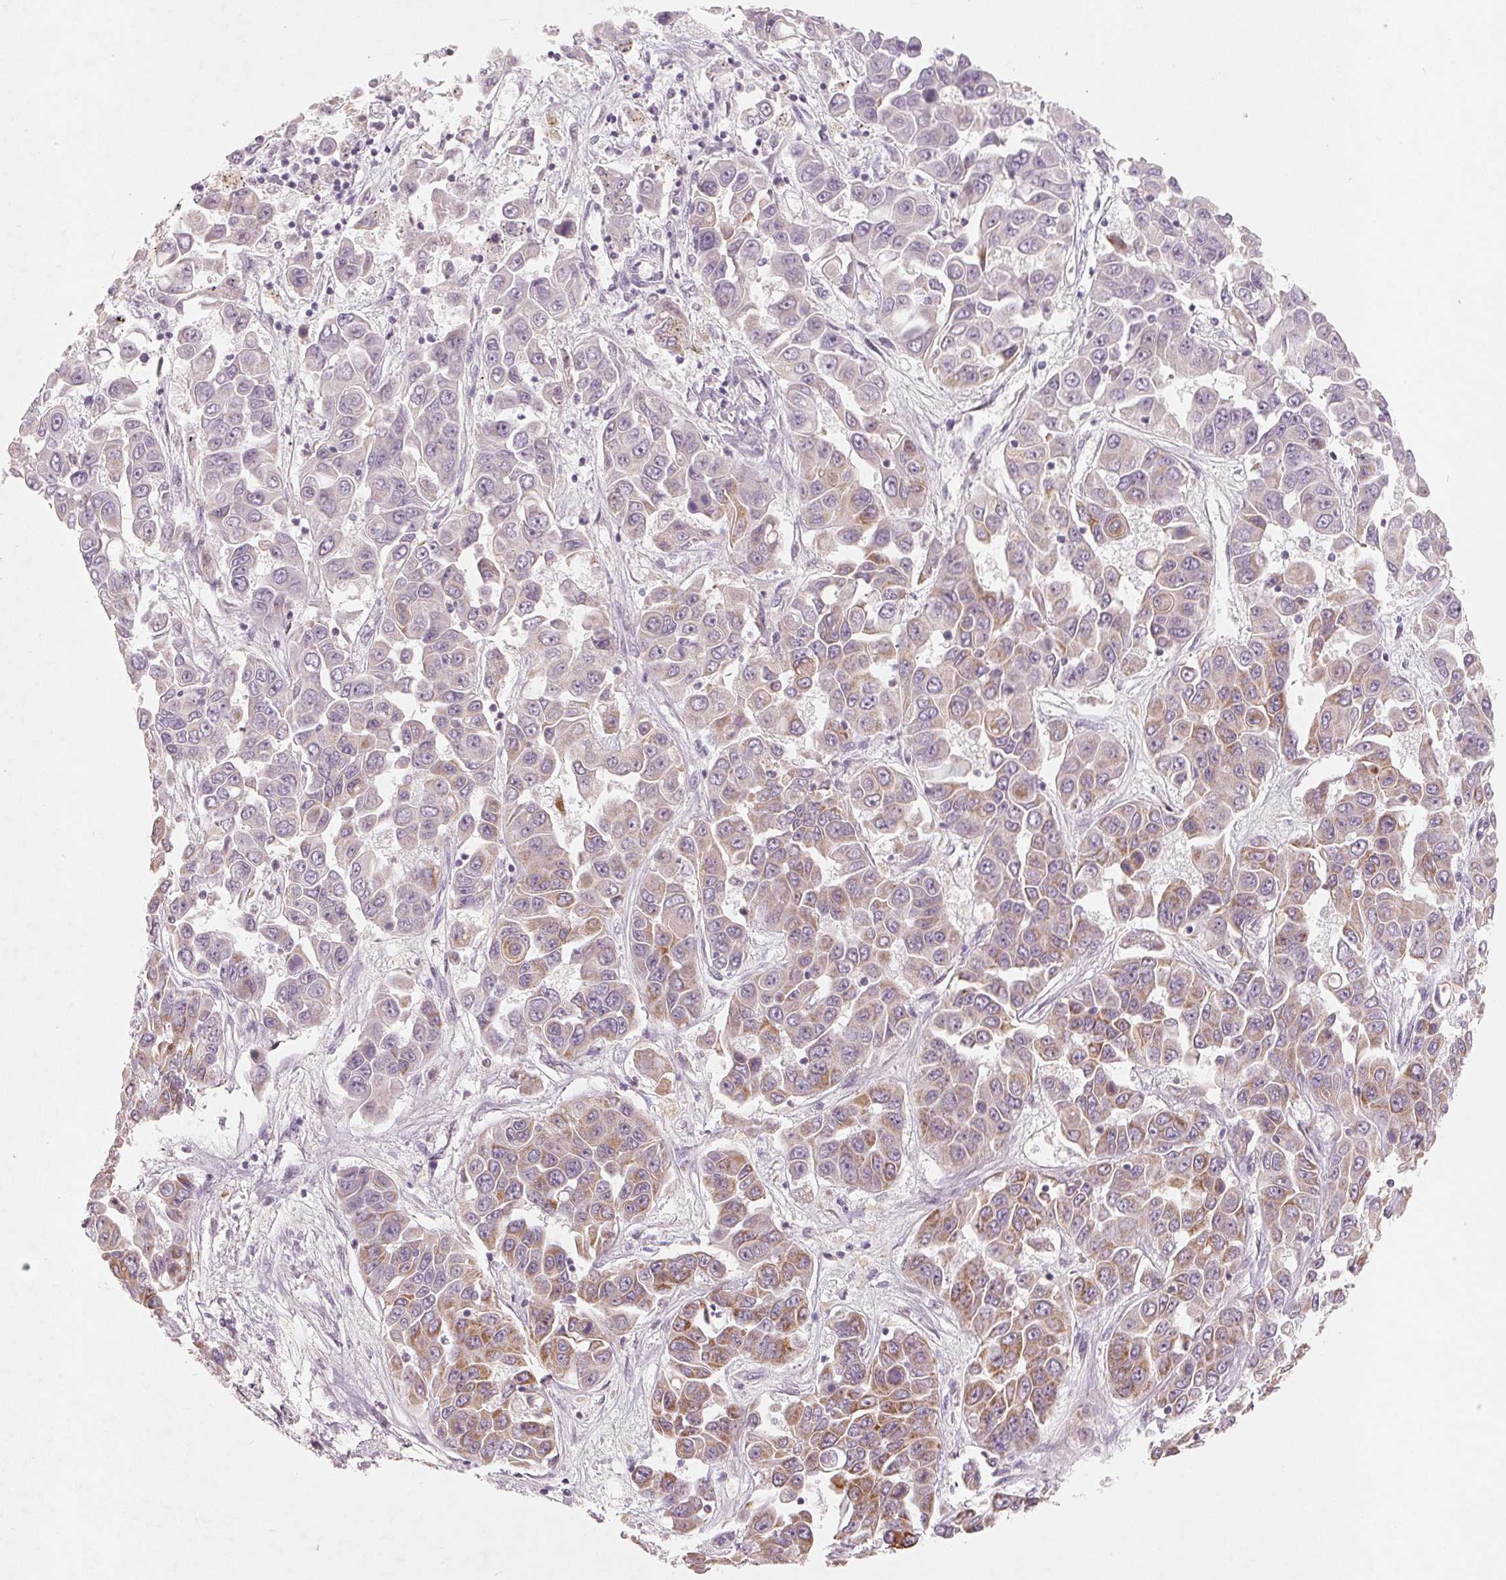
{"staining": {"intensity": "moderate", "quantity": "<25%", "location": "cytoplasmic/membranous"}, "tissue": "liver cancer", "cell_type": "Tumor cells", "image_type": "cancer", "snomed": [{"axis": "morphology", "description": "Cholangiocarcinoma"}, {"axis": "topography", "description": "Liver"}], "caption": "Immunohistochemistry (IHC) of human cholangiocarcinoma (liver) demonstrates low levels of moderate cytoplasmic/membranous staining in about <25% of tumor cells.", "gene": "GHITM", "patient": {"sex": "female", "age": 52}}